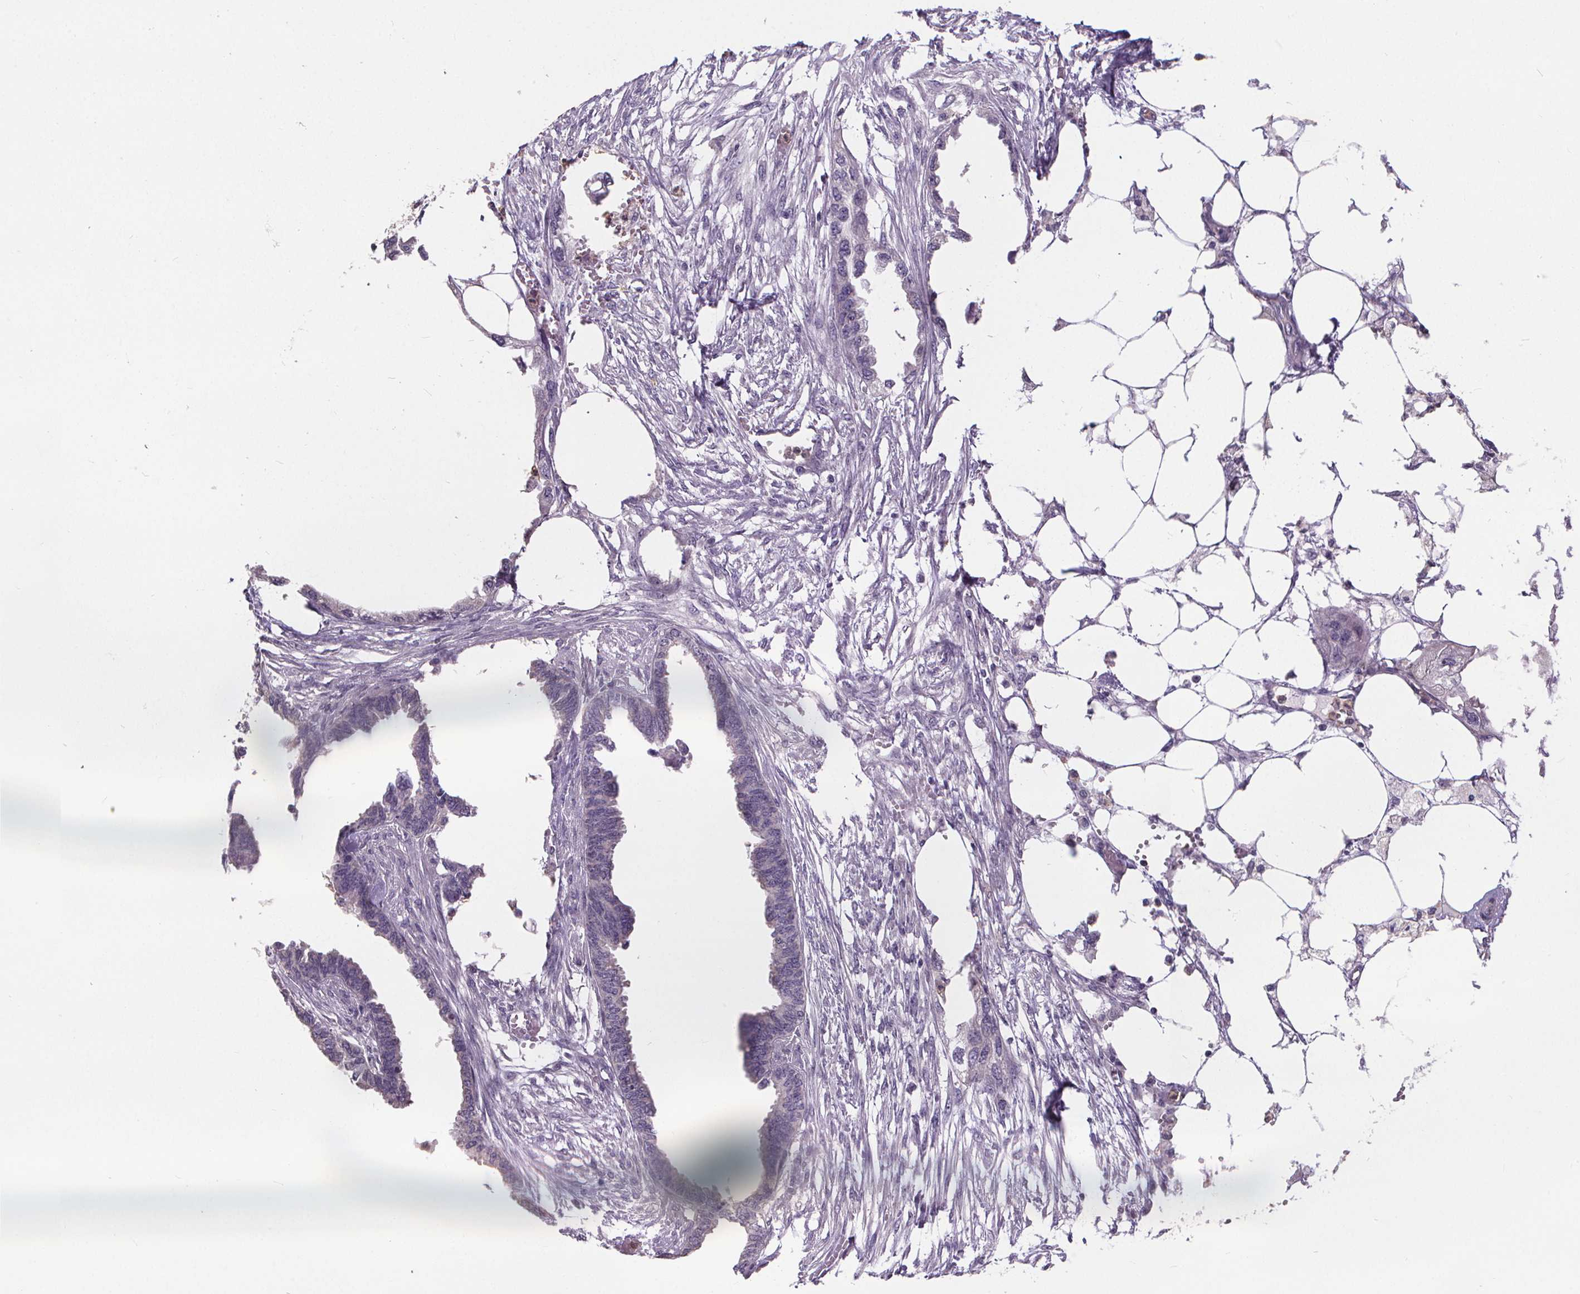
{"staining": {"intensity": "negative", "quantity": "none", "location": "none"}, "tissue": "endometrial cancer", "cell_type": "Tumor cells", "image_type": "cancer", "snomed": [{"axis": "morphology", "description": "Adenocarcinoma, NOS"}, {"axis": "morphology", "description": "Adenocarcinoma, metastatic, NOS"}, {"axis": "topography", "description": "Adipose tissue"}, {"axis": "topography", "description": "Endometrium"}], "caption": "A high-resolution histopathology image shows immunohistochemistry staining of endometrial adenocarcinoma, which displays no significant positivity in tumor cells.", "gene": "ATP6V1D", "patient": {"sex": "female", "age": 67}}